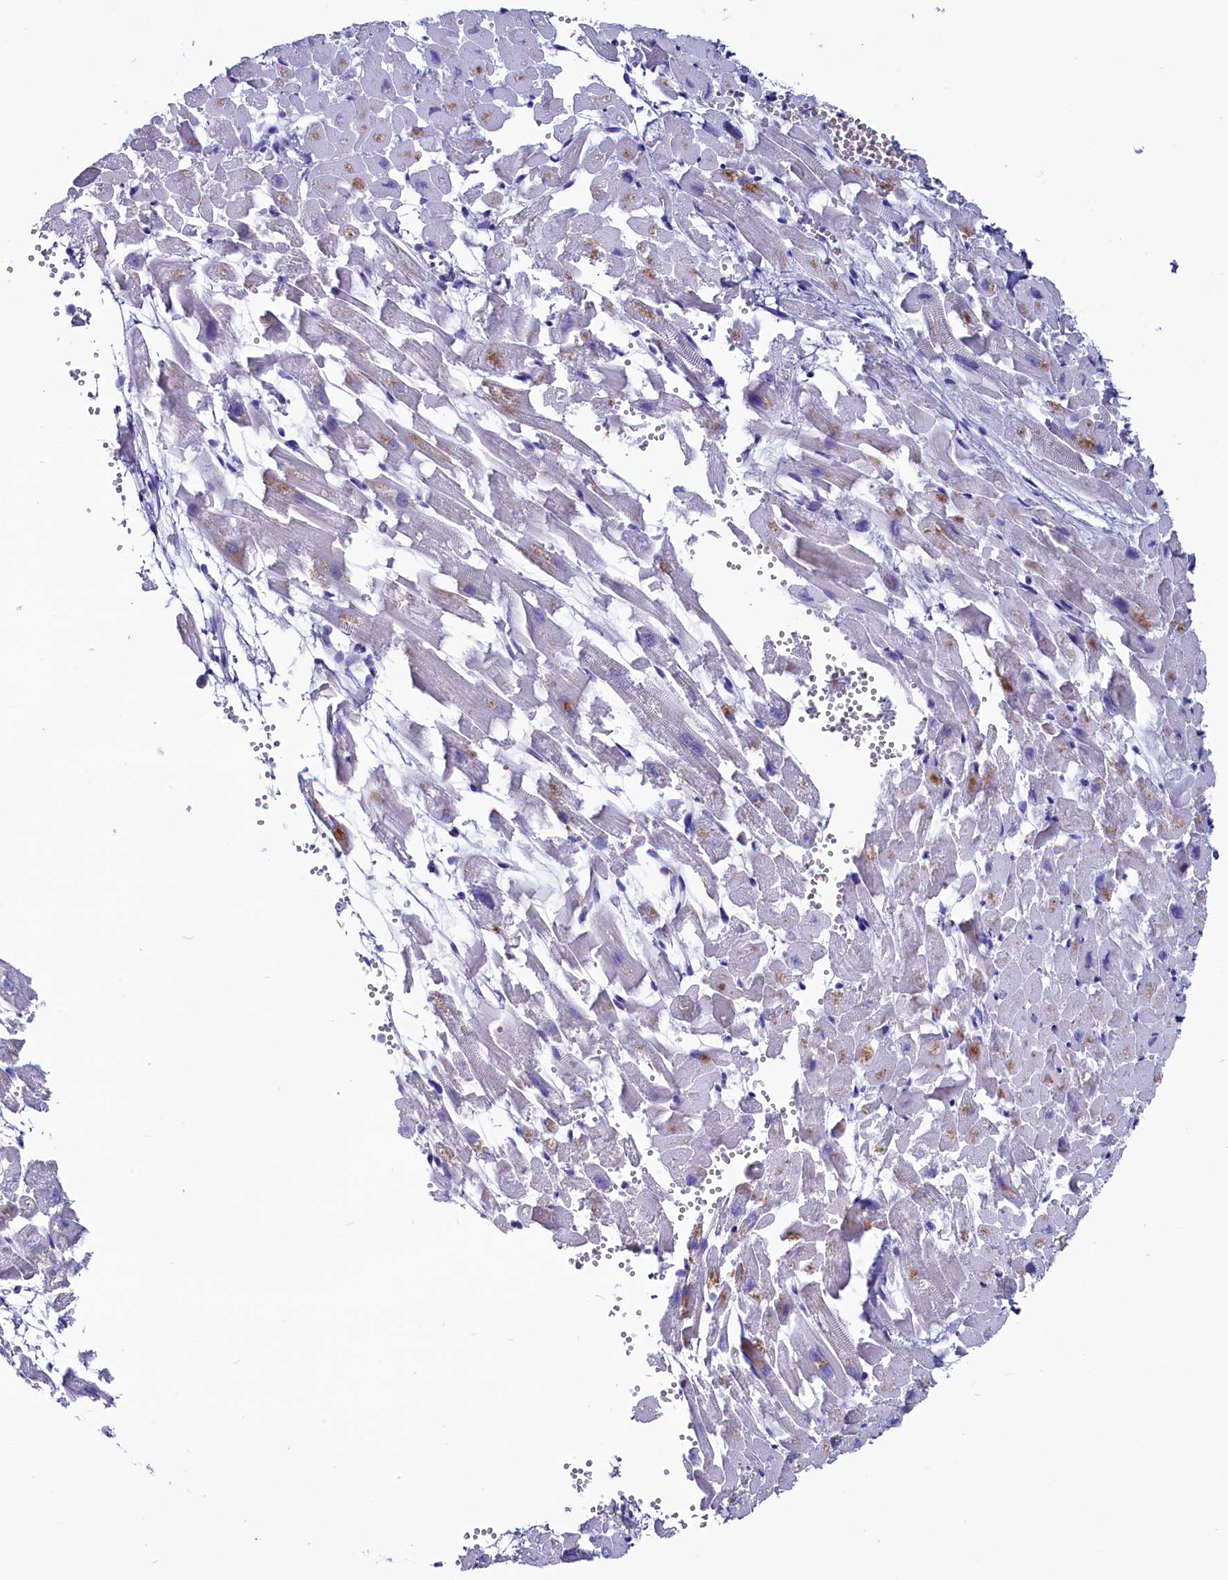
{"staining": {"intensity": "negative", "quantity": "none", "location": "none"}, "tissue": "heart muscle", "cell_type": "Cardiomyocytes", "image_type": "normal", "snomed": [{"axis": "morphology", "description": "Normal tissue, NOS"}, {"axis": "topography", "description": "Heart"}], "caption": "DAB (3,3'-diaminobenzidine) immunohistochemical staining of unremarkable human heart muscle exhibits no significant staining in cardiomyocytes.", "gene": "CIAPIN1", "patient": {"sex": "female", "age": 64}}